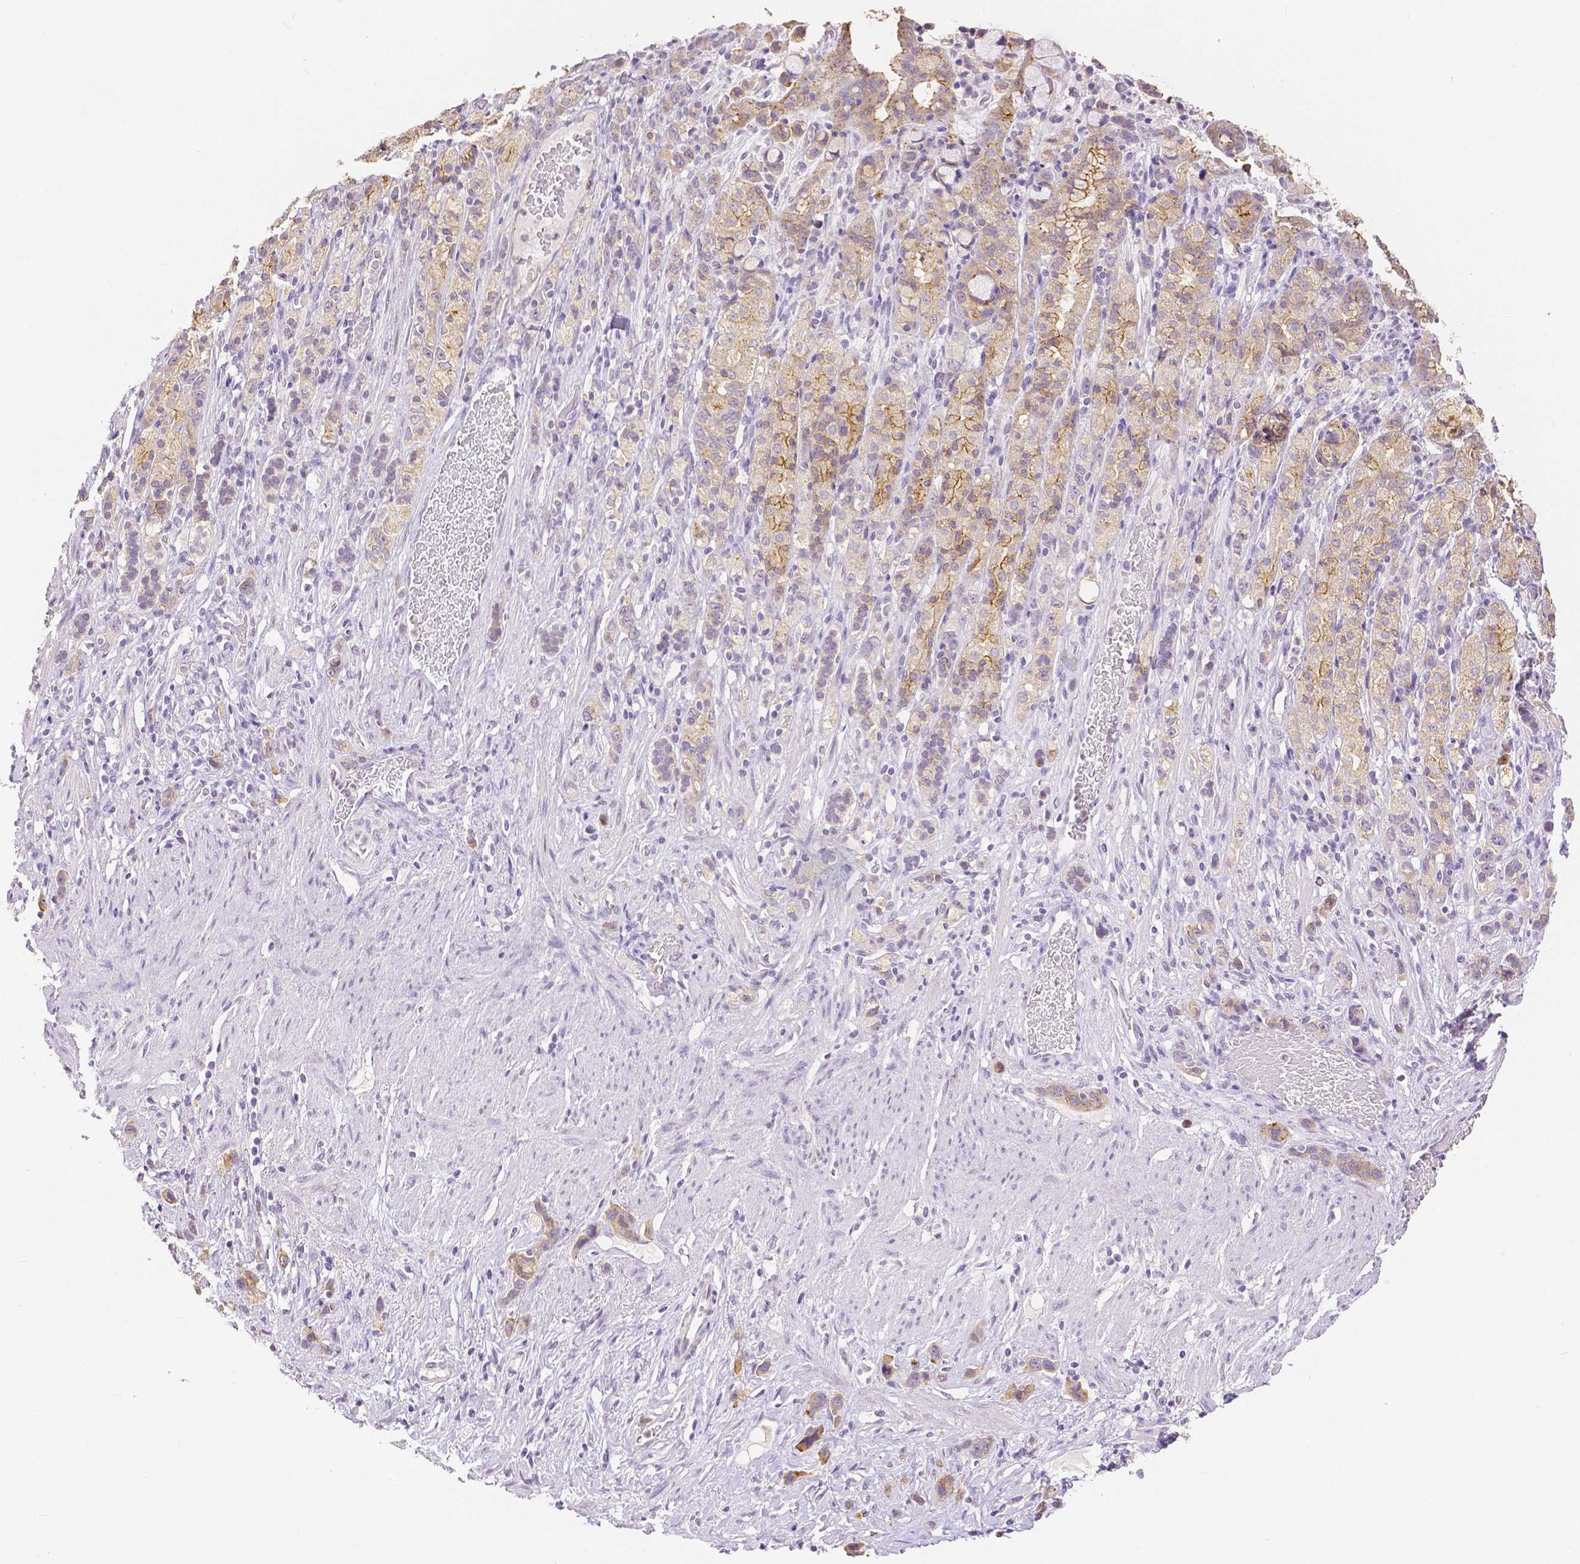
{"staining": {"intensity": "moderate", "quantity": ">75%", "location": "cytoplasmic/membranous"}, "tissue": "stomach cancer", "cell_type": "Tumor cells", "image_type": "cancer", "snomed": [{"axis": "morphology", "description": "Adenocarcinoma, NOS"}, {"axis": "topography", "description": "Stomach"}], "caption": "Brown immunohistochemical staining in human stomach adenocarcinoma demonstrates moderate cytoplasmic/membranous staining in about >75% of tumor cells.", "gene": "OCLN", "patient": {"sex": "female", "age": 65}}